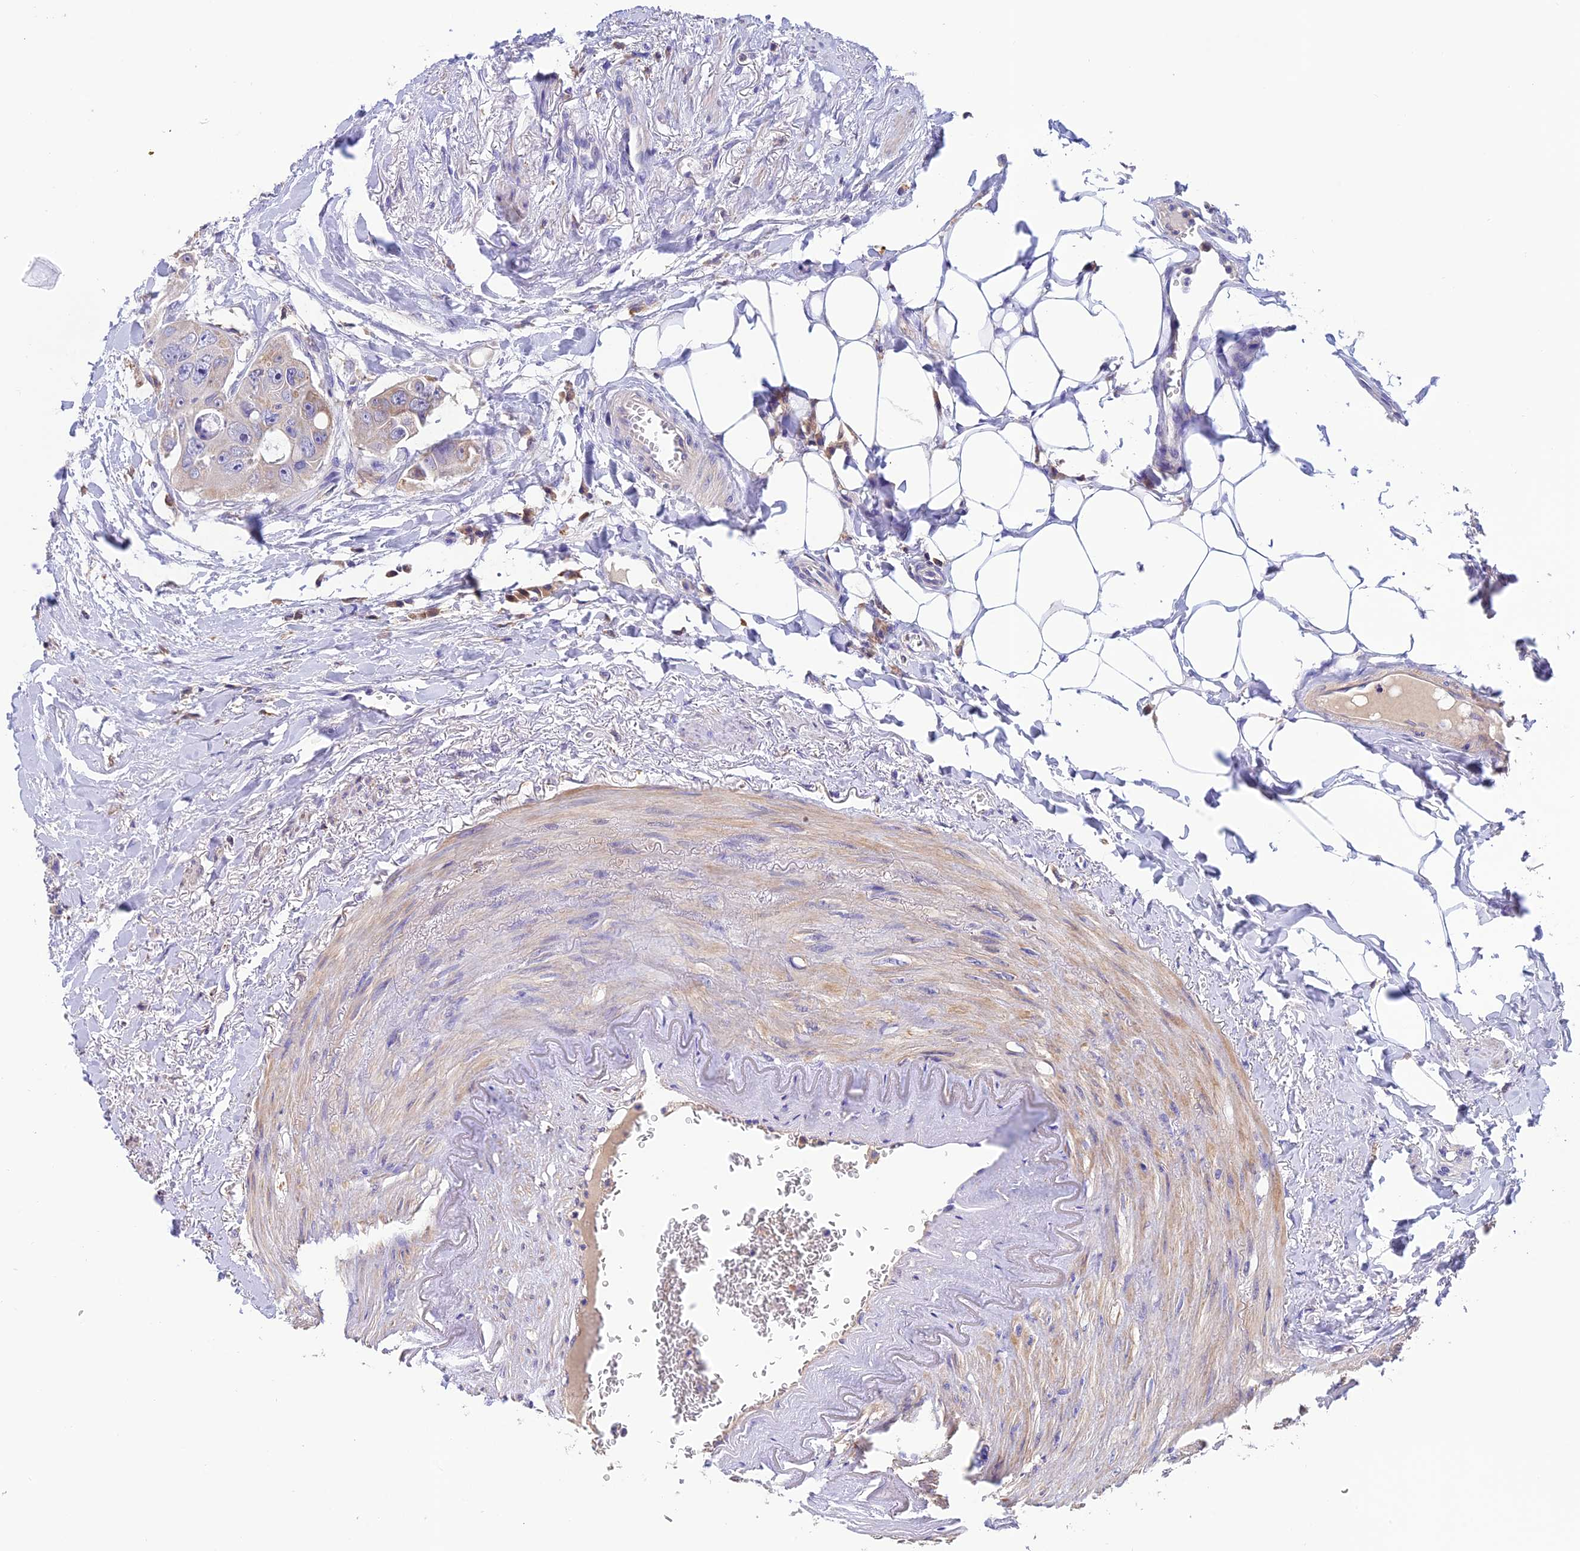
{"staining": {"intensity": "negative", "quantity": "none", "location": "none"}, "tissue": "colorectal cancer", "cell_type": "Tumor cells", "image_type": "cancer", "snomed": [{"axis": "morphology", "description": "Adenocarcinoma, NOS"}, {"axis": "topography", "description": "Rectum"}], "caption": "There is no significant staining in tumor cells of colorectal cancer.", "gene": "LPXN", "patient": {"sex": "male", "age": 87}}